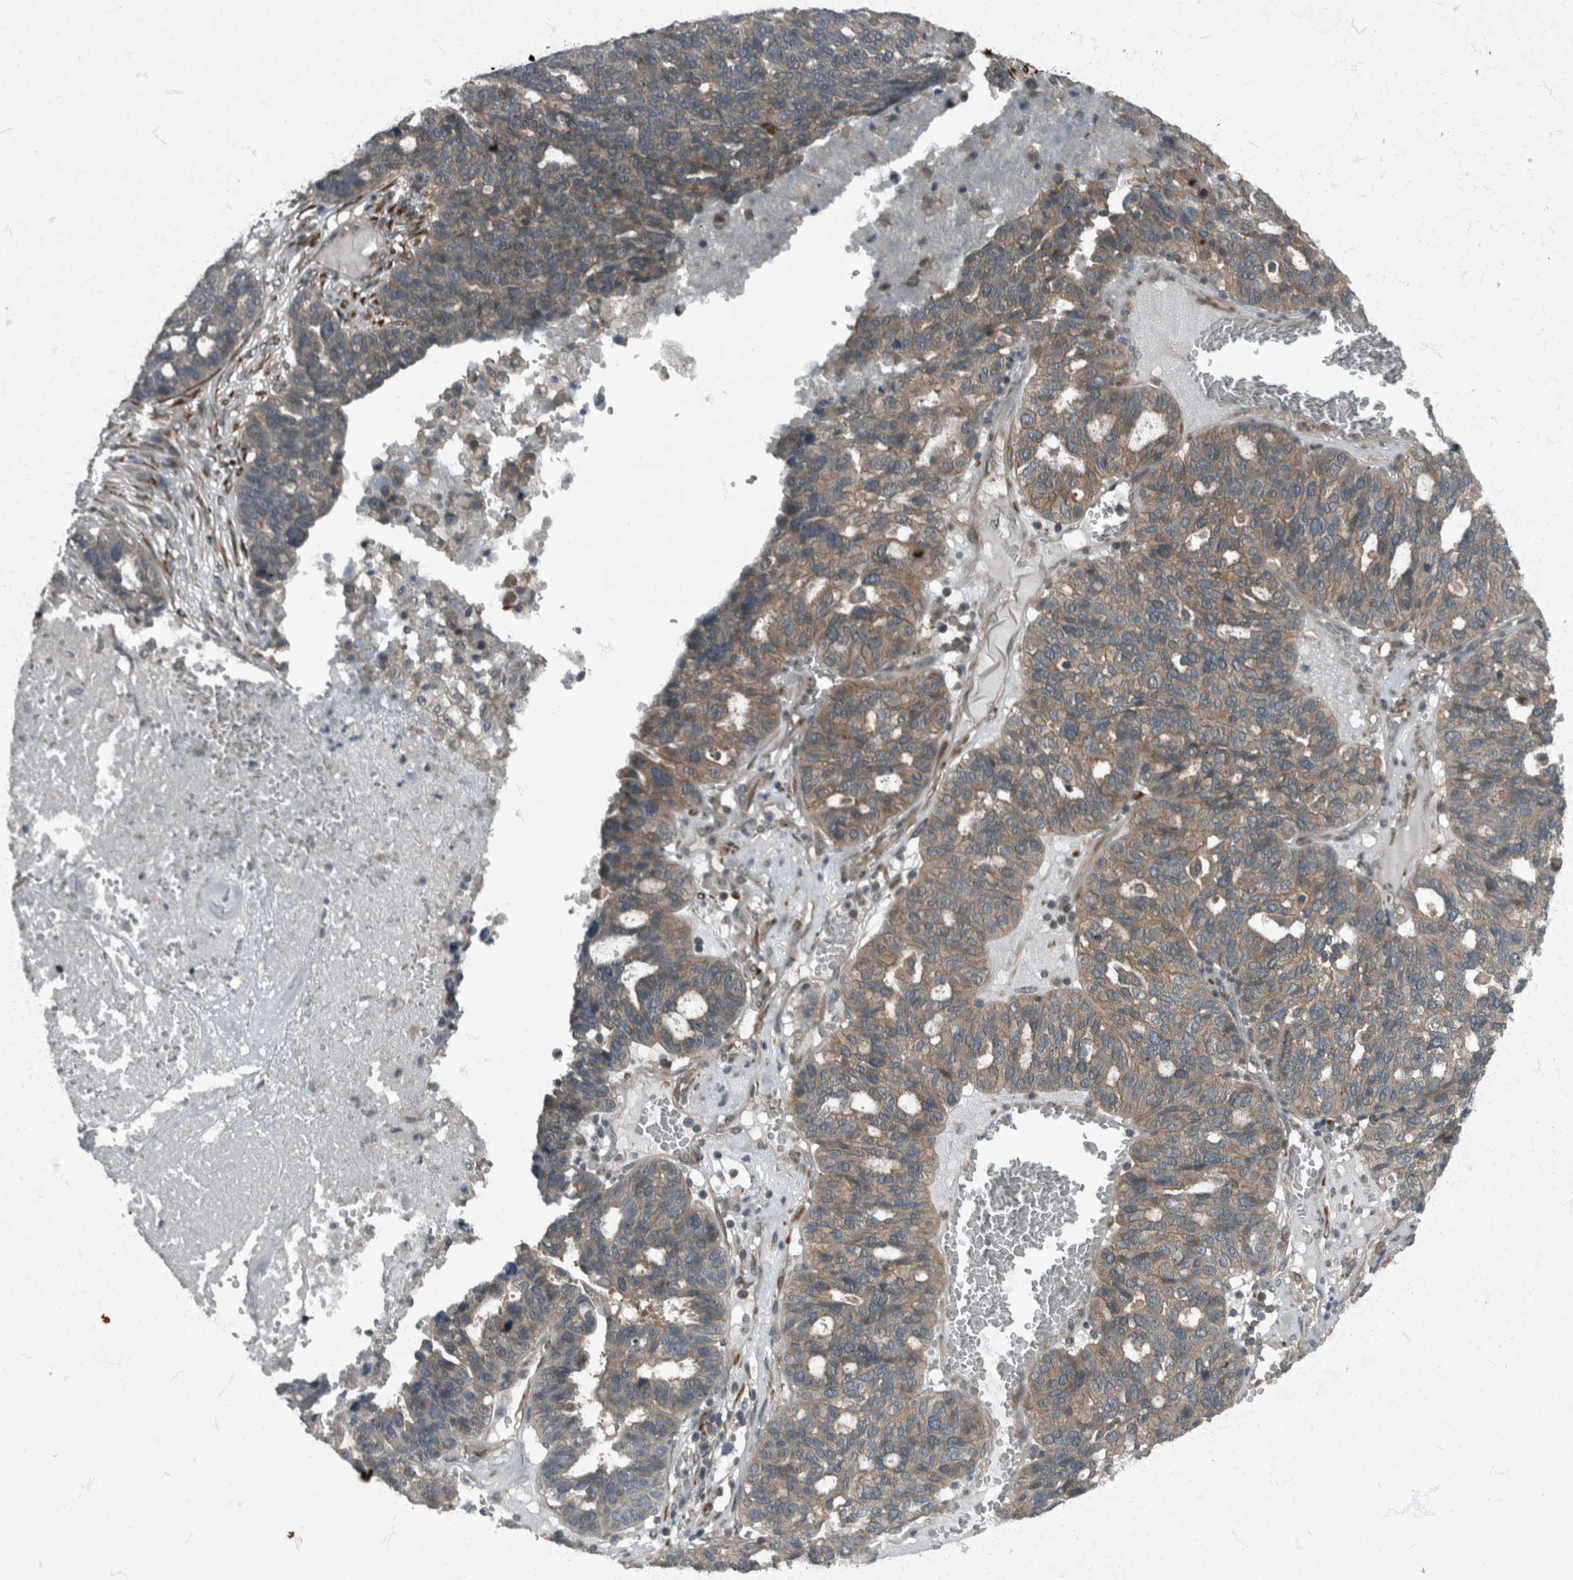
{"staining": {"intensity": "weak", "quantity": "25%-75%", "location": "cytoplasmic/membranous"}, "tissue": "ovarian cancer", "cell_type": "Tumor cells", "image_type": "cancer", "snomed": [{"axis": "morphology", "description": "Cystadenocarcinoma, serous, NOS"}, {"axis": "topography", "description": "Ovary"}], "caption": "Weak cytoplasmic/membranous protein expression is present in approximately 25%-75% of tumor cells in ovarian cancer (serous cystadenocarcinoma).", "gene": "RABGGTB", "patient": {"sex": "female", "age": 59}}